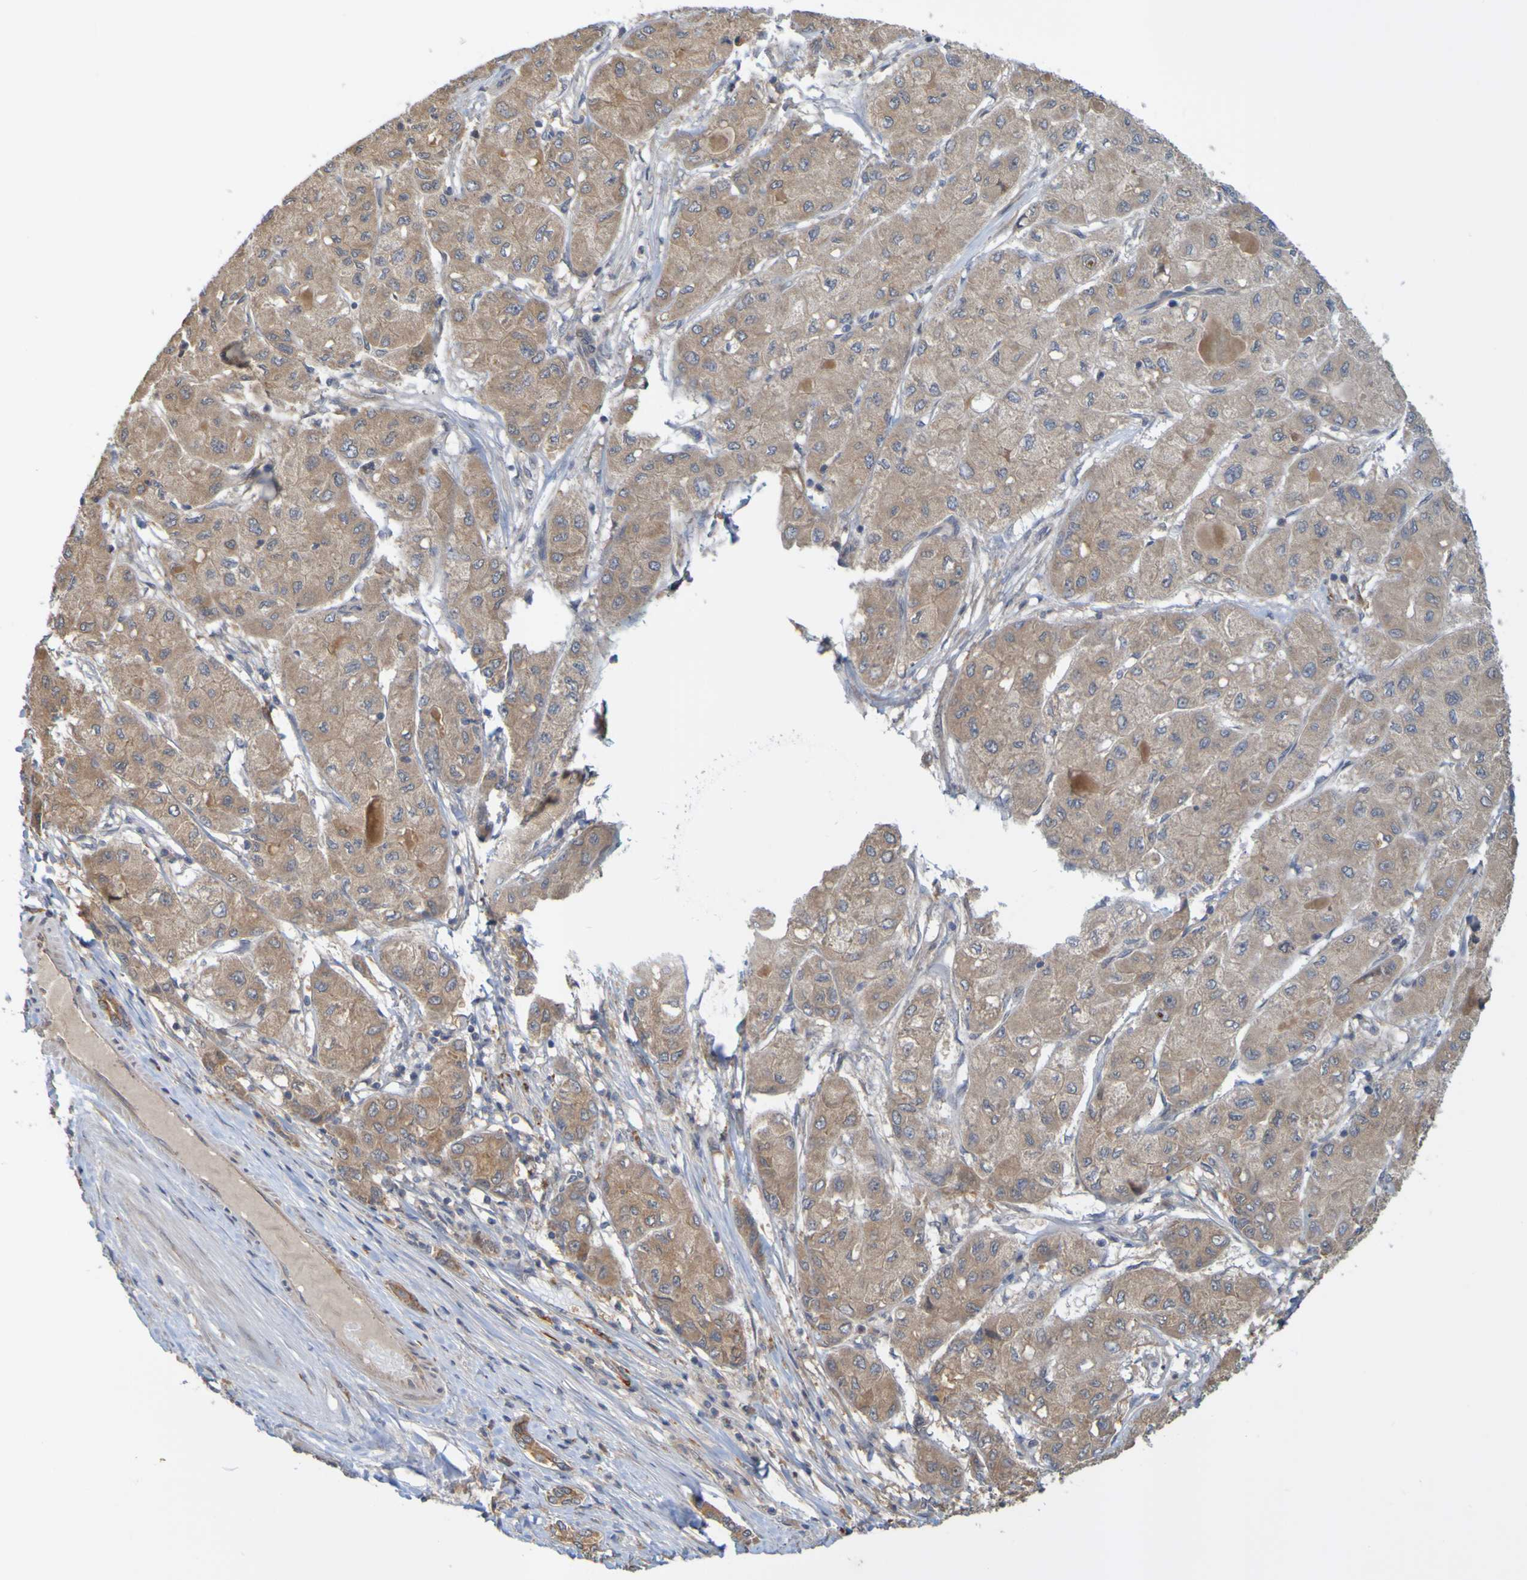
{"staining": {"intensity": "weak", "quantity": ">75%", "location": "cytoplasmic/membranous"}, "tissue": "liver cancer", "cell_type": "Tumor cells", "image_type": "cancer", "snomed": [{"axis": "morphology", "description": "Carcinoma, Hepatocellular, NOS"}, {"axis": "topography", "description": "Liver"}], "caption": "Protein analysis of liver cancer tissue exhibits weak cytoplasmic/membranous staining in about >75% of tumor cells.", "gene": "NAV2", "patient": {"sex": "male", "age": 80}}